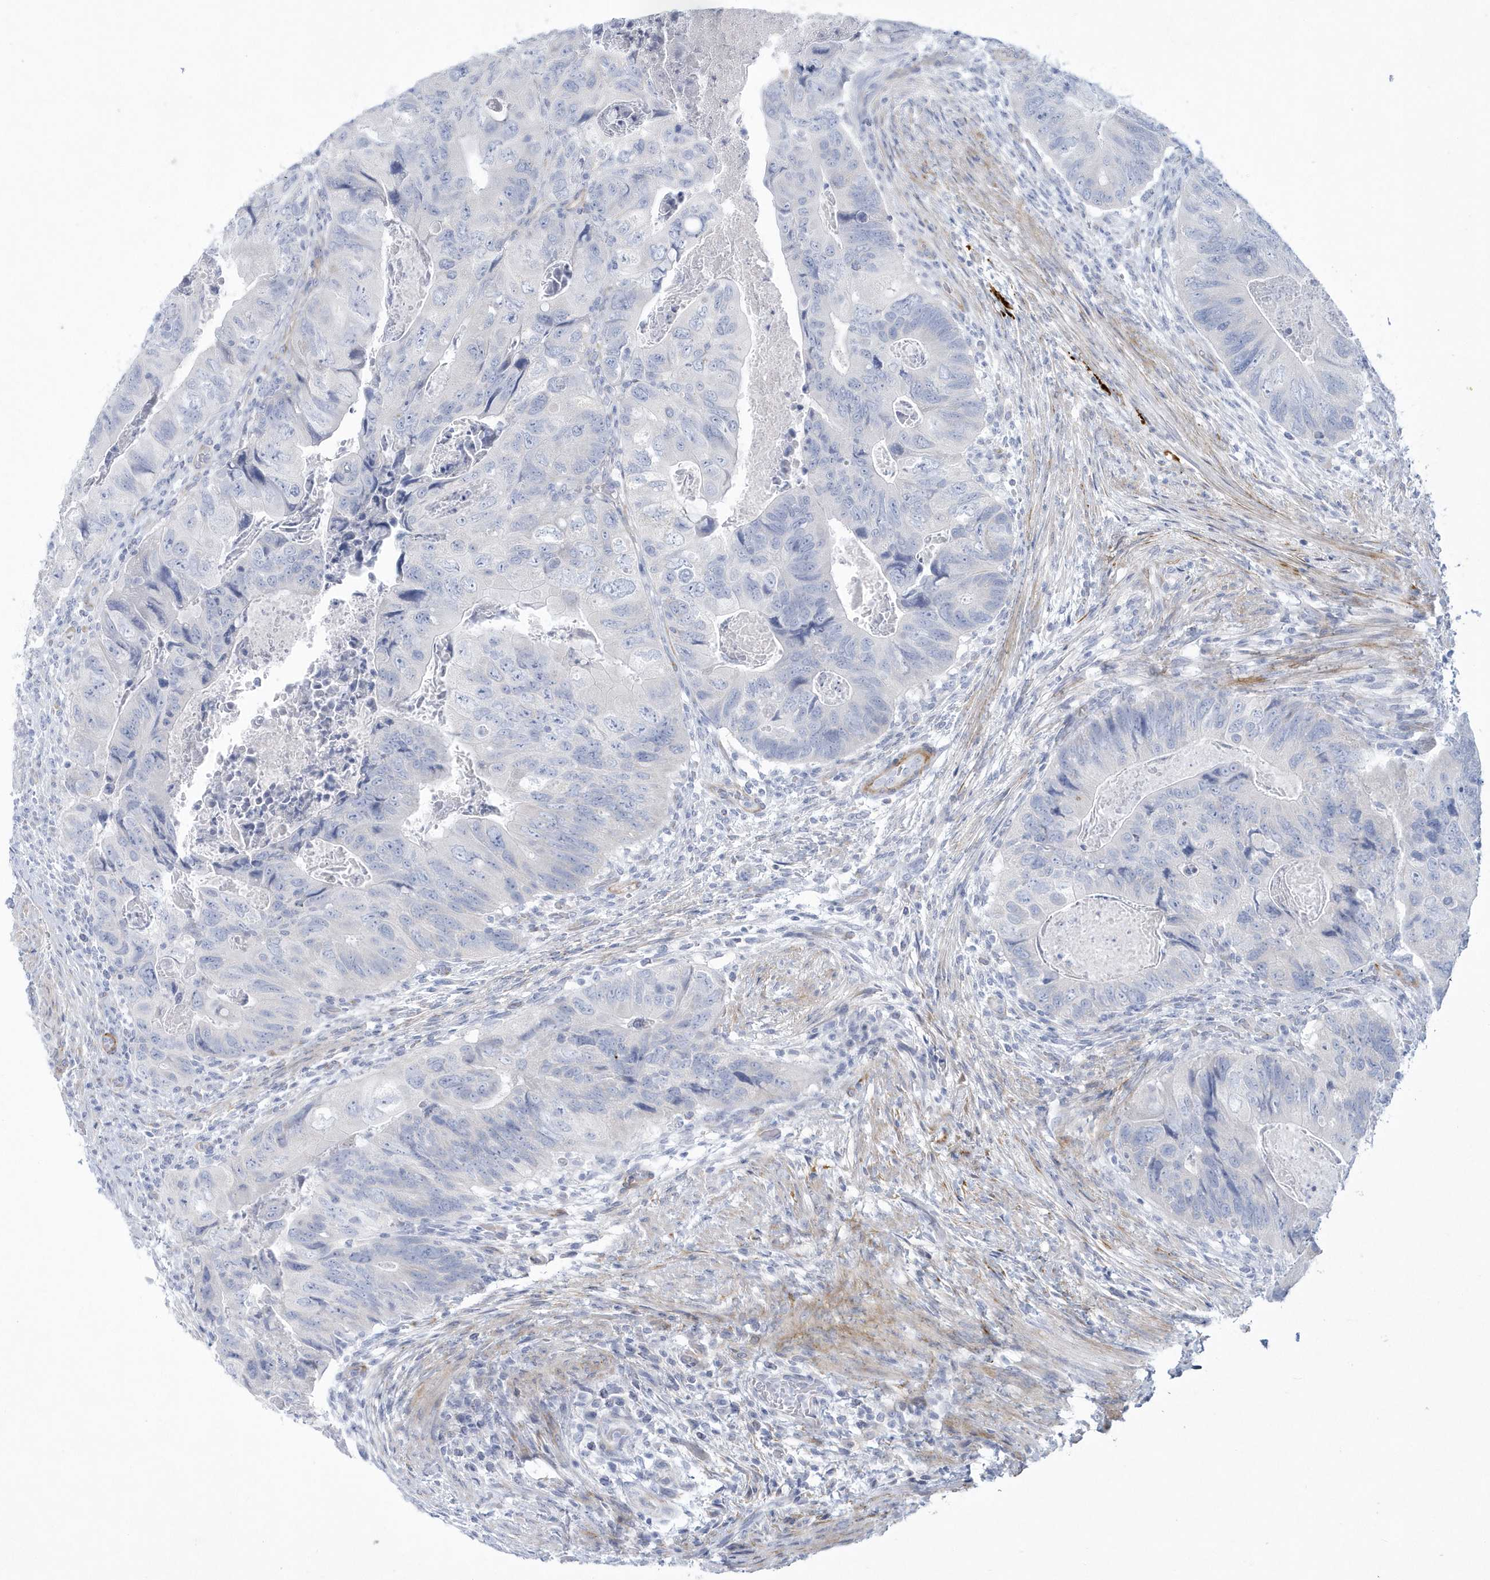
{"staining": {"intensity": "negative", "quantity": "none", "location": "none"}, "tissue": "colorectal cancer", "cell_type": "Tumor cells", "image_type": "cancer", "snomed": [{"axis": "morphology", "description": "Adenocarcinoma, NOS"}, {"axis": "topography", "description": "Rectum"}], "caption": "DAB (3,3'-diaminobenzidine) immunohistochemical staining of human colorectal adenocarcinoma exhibits no significant positivity in tumor cells.", "gene": "WDR27", "patient": {"sex": "male", "age": 63}}